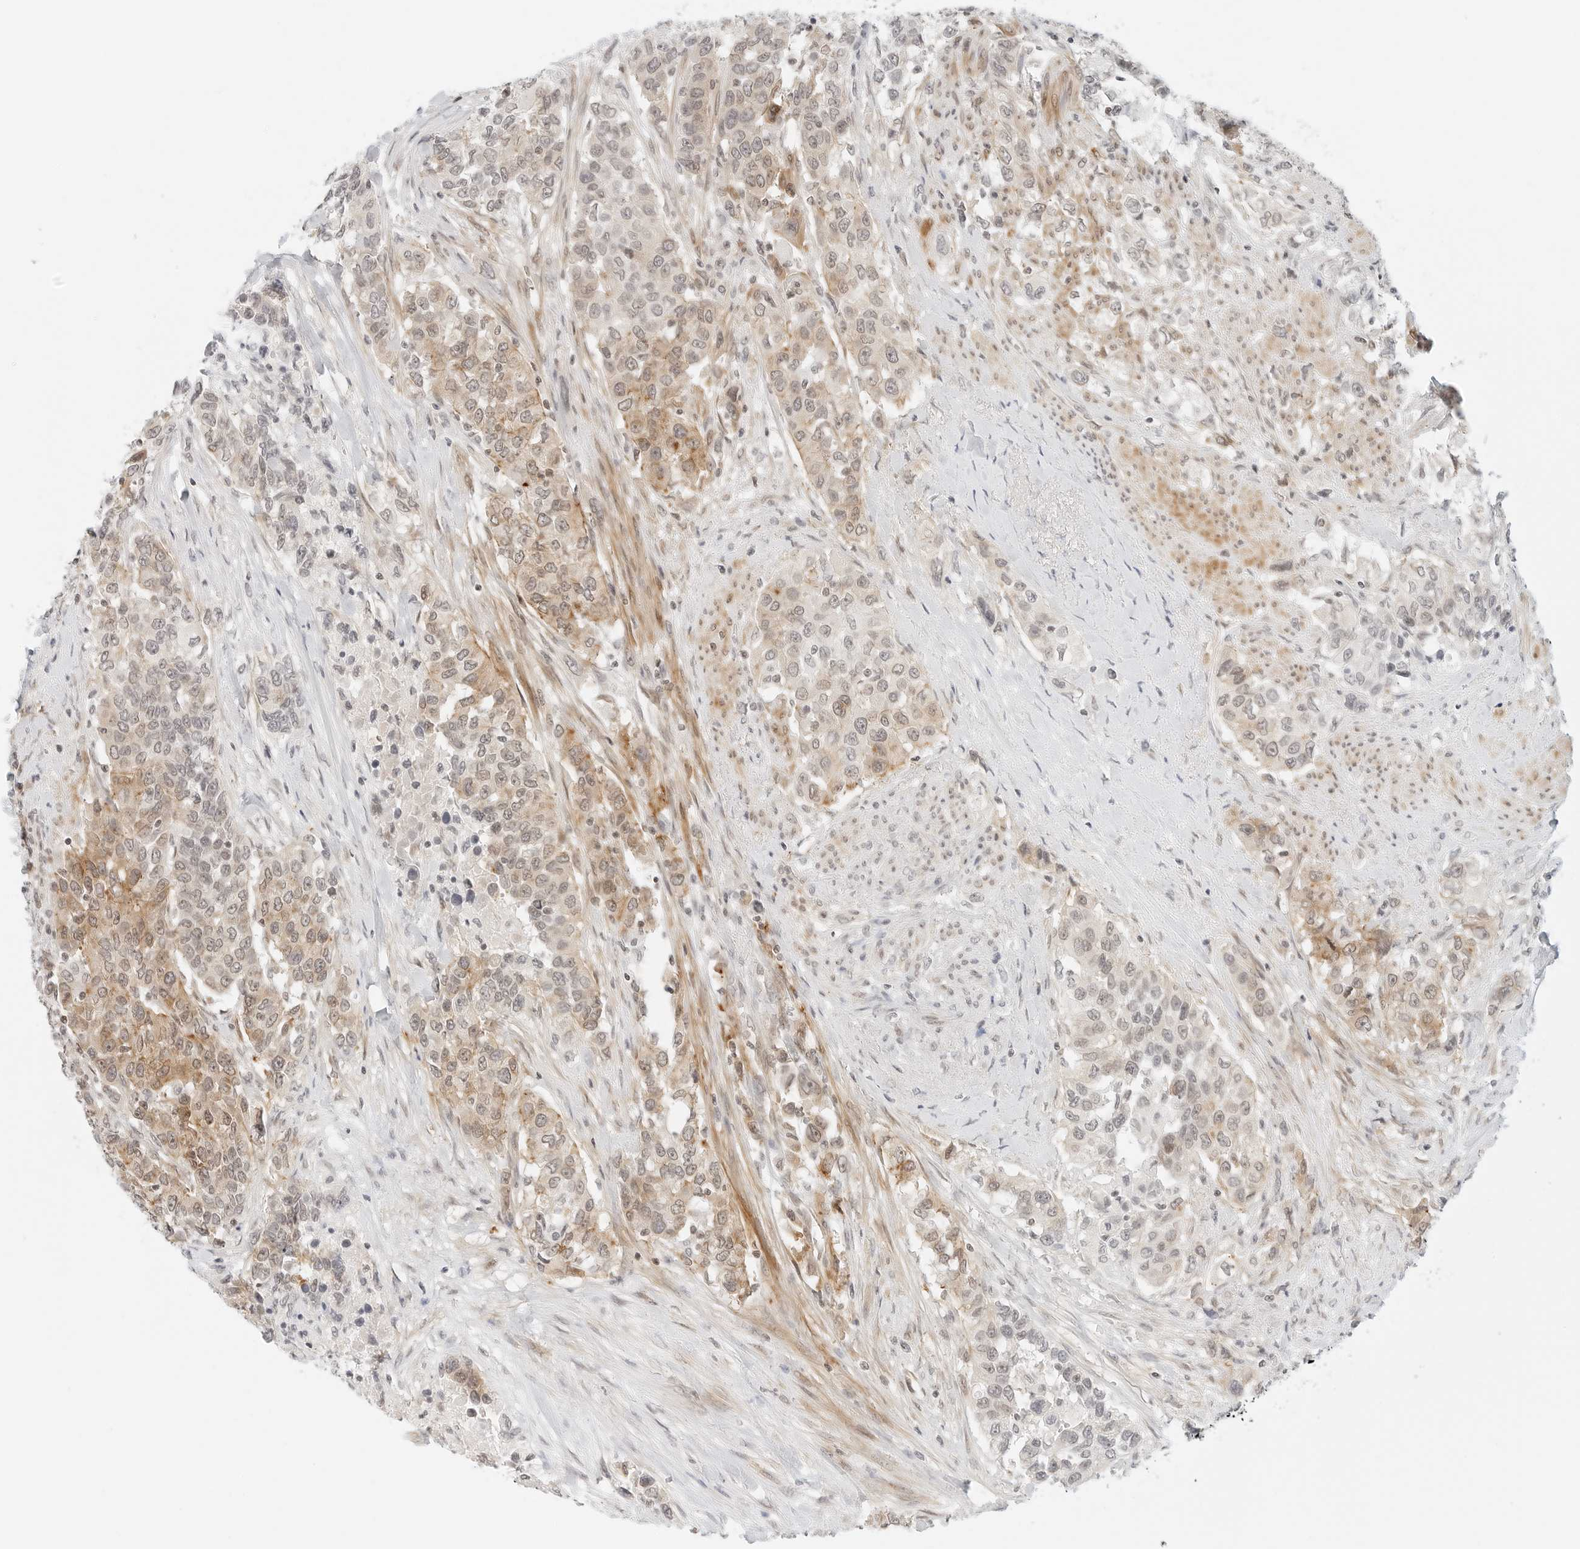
{"staining": {"intensity": "moderate", "quantity": ">75%", "location": "cytoplasmic/membranous,nuclear"}, "tissue": "urothelial cancer", "cell_type": "Tumor cells", "image_type": "cancer", "snomed": [{"axis": "morphology", "description": "Urothelial carcinoma, High grade"}, {"axis": "topography", "description": "Urinary bladder"}], "caption": "Urothelial carcinoma (high-grade) stained for a protein exhibits moderate cytoplasmic/membranous and nuclear positivity in tumor cells.", "gene": "NEO1", "patient": {"sex": "female", "age": 80}}